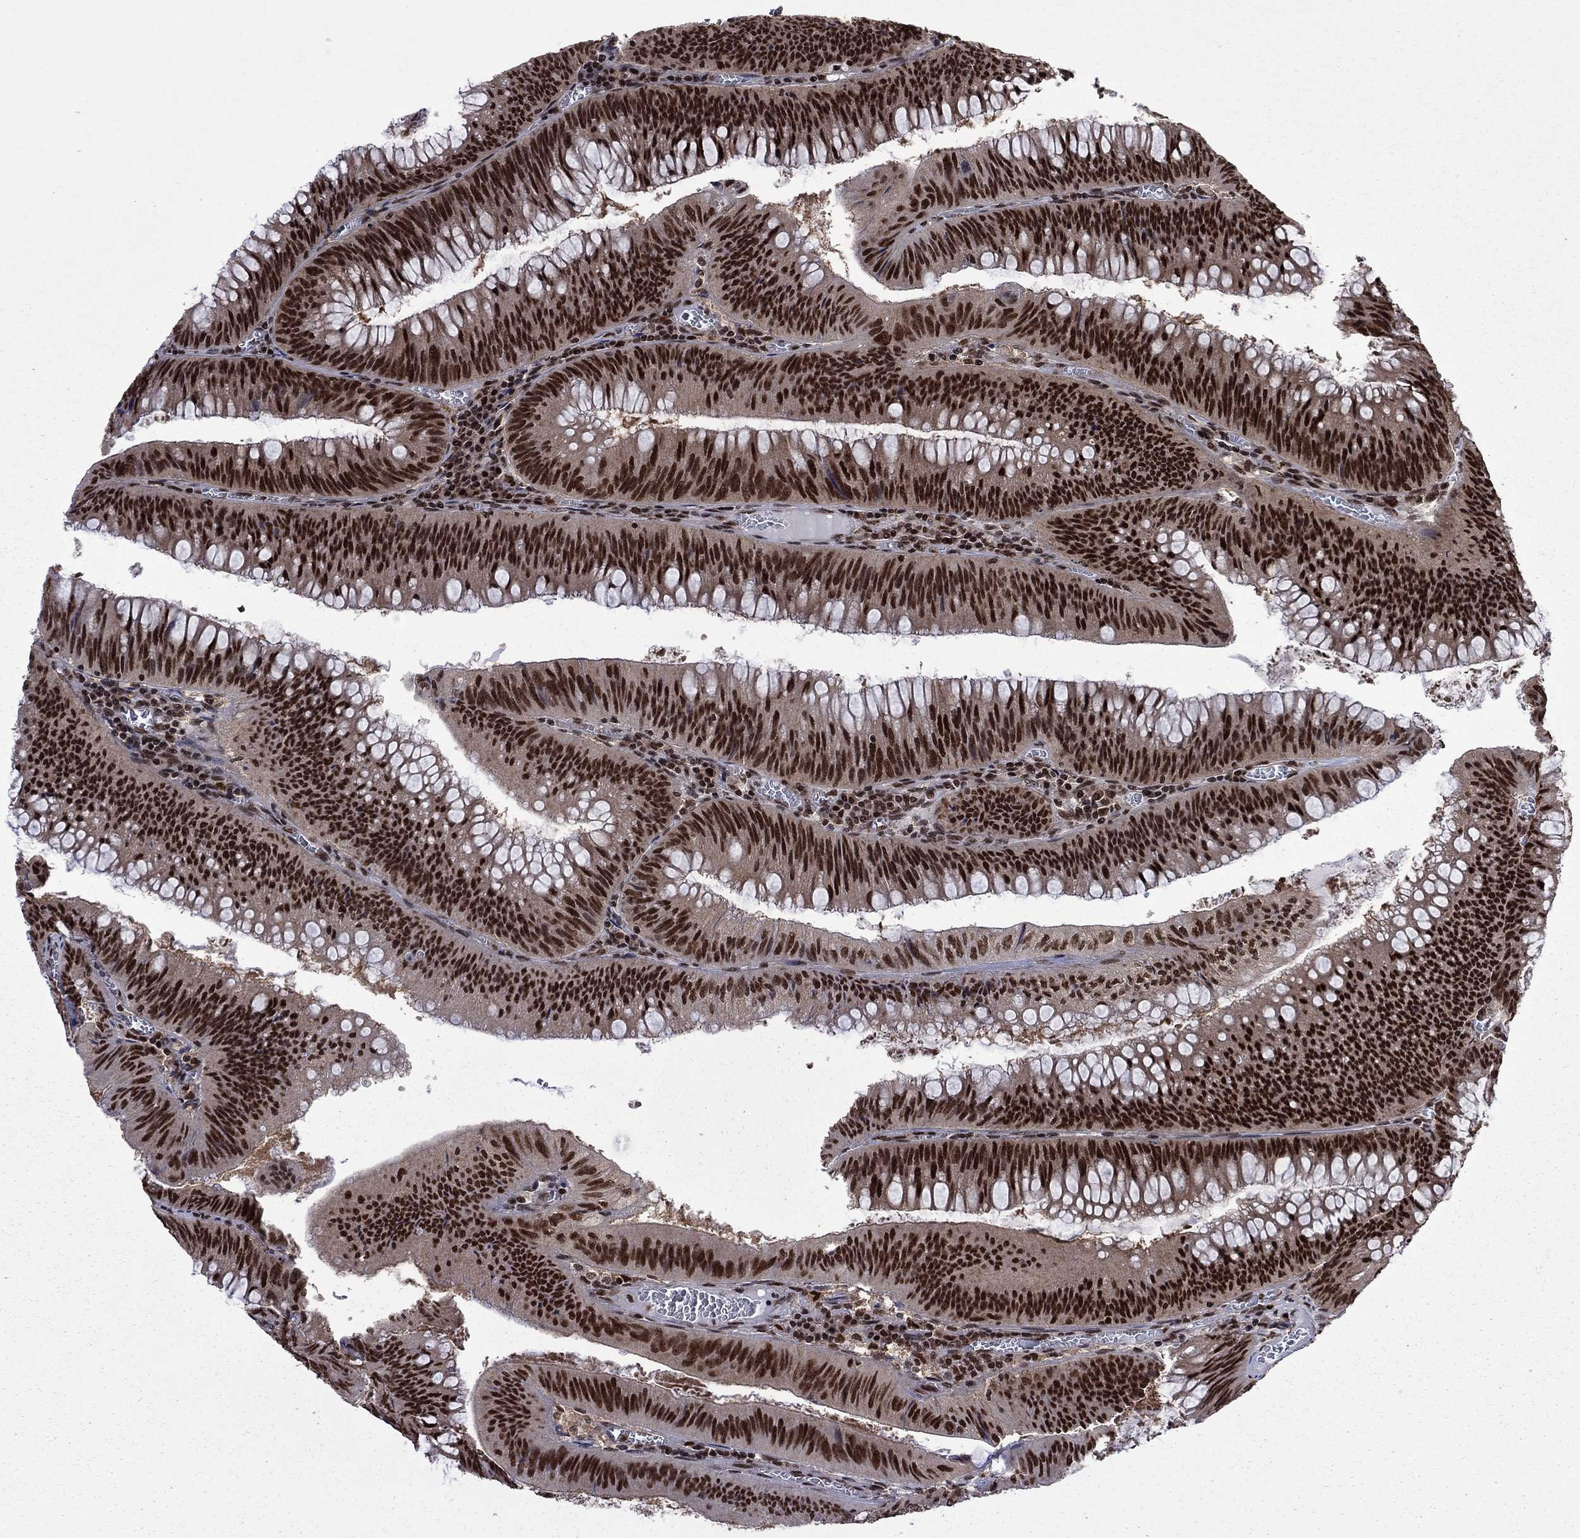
{"staining": {"intensity": "strong", "quantity": ">75%", "location": "nuclear"}, "tissue": "colorectal cancer", "cell_type": "Tumor cells", "image_type": "cancer", "snomed": [{"axis": "morphology", "description": "Adenocarcinoma, NOS"}, {"axis": "topography", "description": "Rectum"}], "caption": "Immunohistochemical staining of colorectal cancer reveals strong nuclear protein expression in approximately >75% of tumor cells. (IHC, brightfield microscopy, high magnification).", "gene": "MED25", "patient": {"sex": "female", "age": 72}}